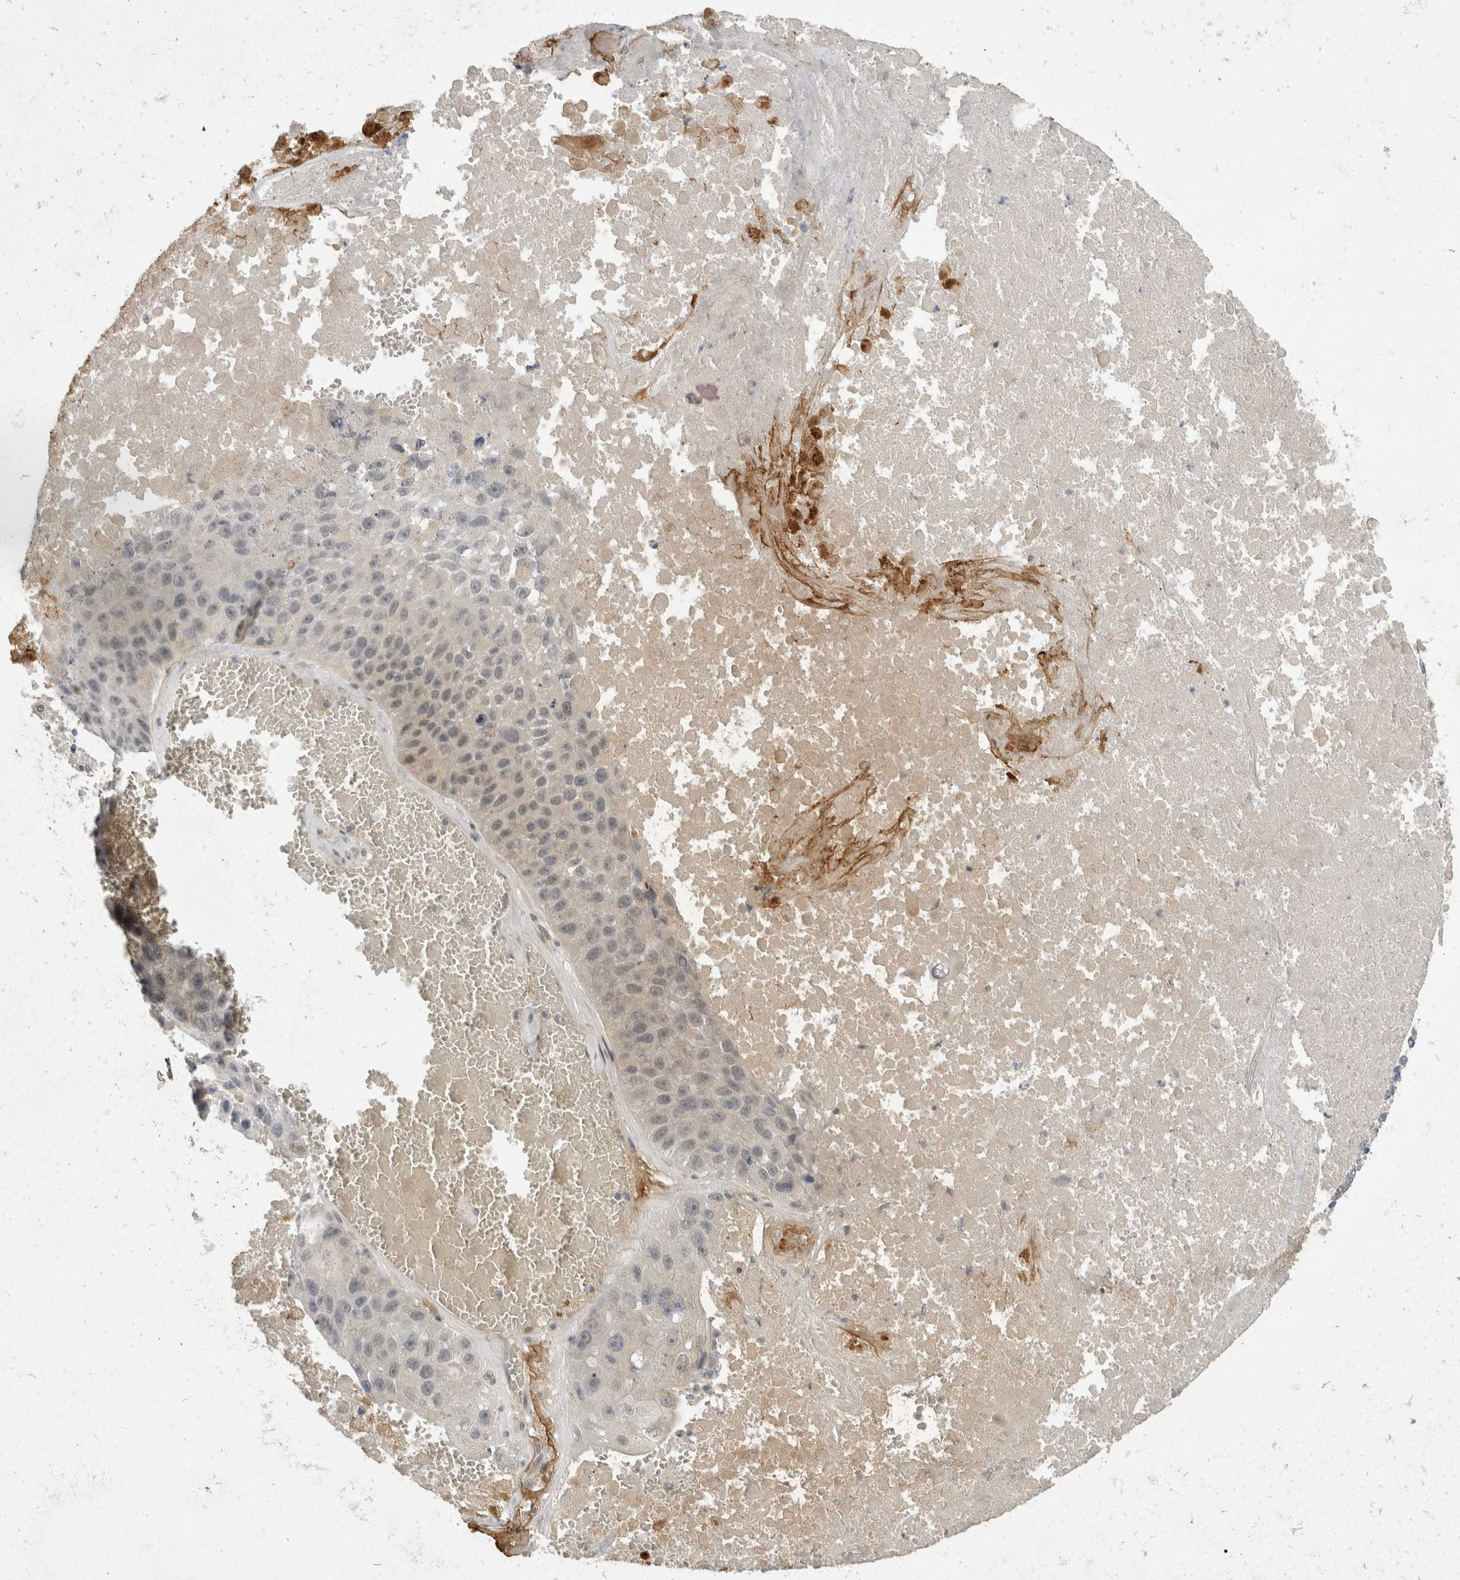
{"staining": {"intensity": "negative", "quantity": "none", "location": "none"}, "tissue": "lung cancer", "cell_type": "Tumor cells", "image_type": "cancer", "snomed": [{"axis": "morphology", "description": "Squamous cell carcinoma, NOS"}, {"axis": "topography", "description": "Lung"}], "caption": "Lung cancer (squamous cell carcinoma) was stained to show a protein in brown. There is no significant positivity in tumor cells. (DAB immunohistochemistry, high magnification).", "gene": "TOM1L2", "patient": {"sex": "male", "age": 61}}